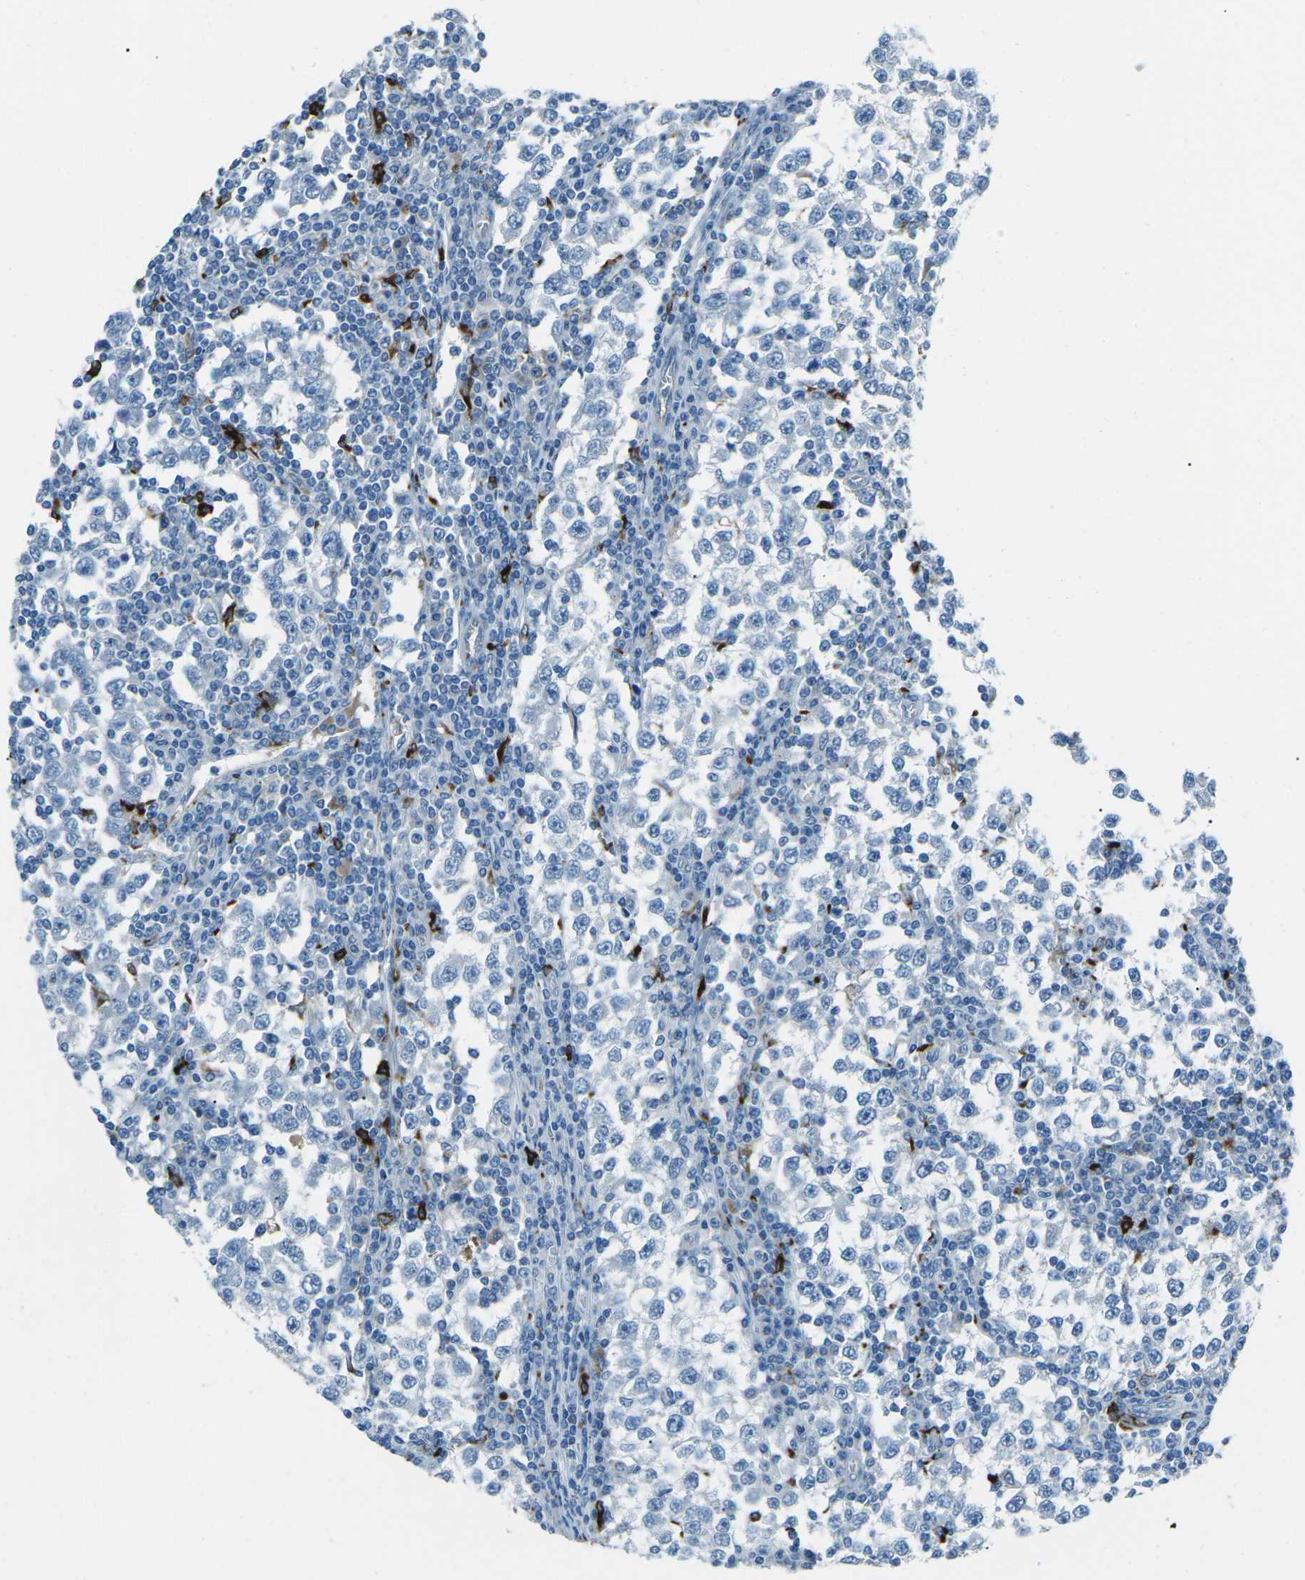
{"staining": {"intensity": "negative", "quantity": "none", "location": "none"}, "tissue": "testis cancer", "cell_type": "Tumor cells", "image_type": "cancer", "snomed": [{"axis": "morphology", "description": "Seminoma, NOS"}, {"axis": "topography", "description": "Testis"}], "caption": "A micrograph of seminoma (testis) stained for a protein shows no brown staining in tumor cells. Nuclei are stained in blue.", "gene": "FCN1", "patient": {"sex": "male", "age": 65}}